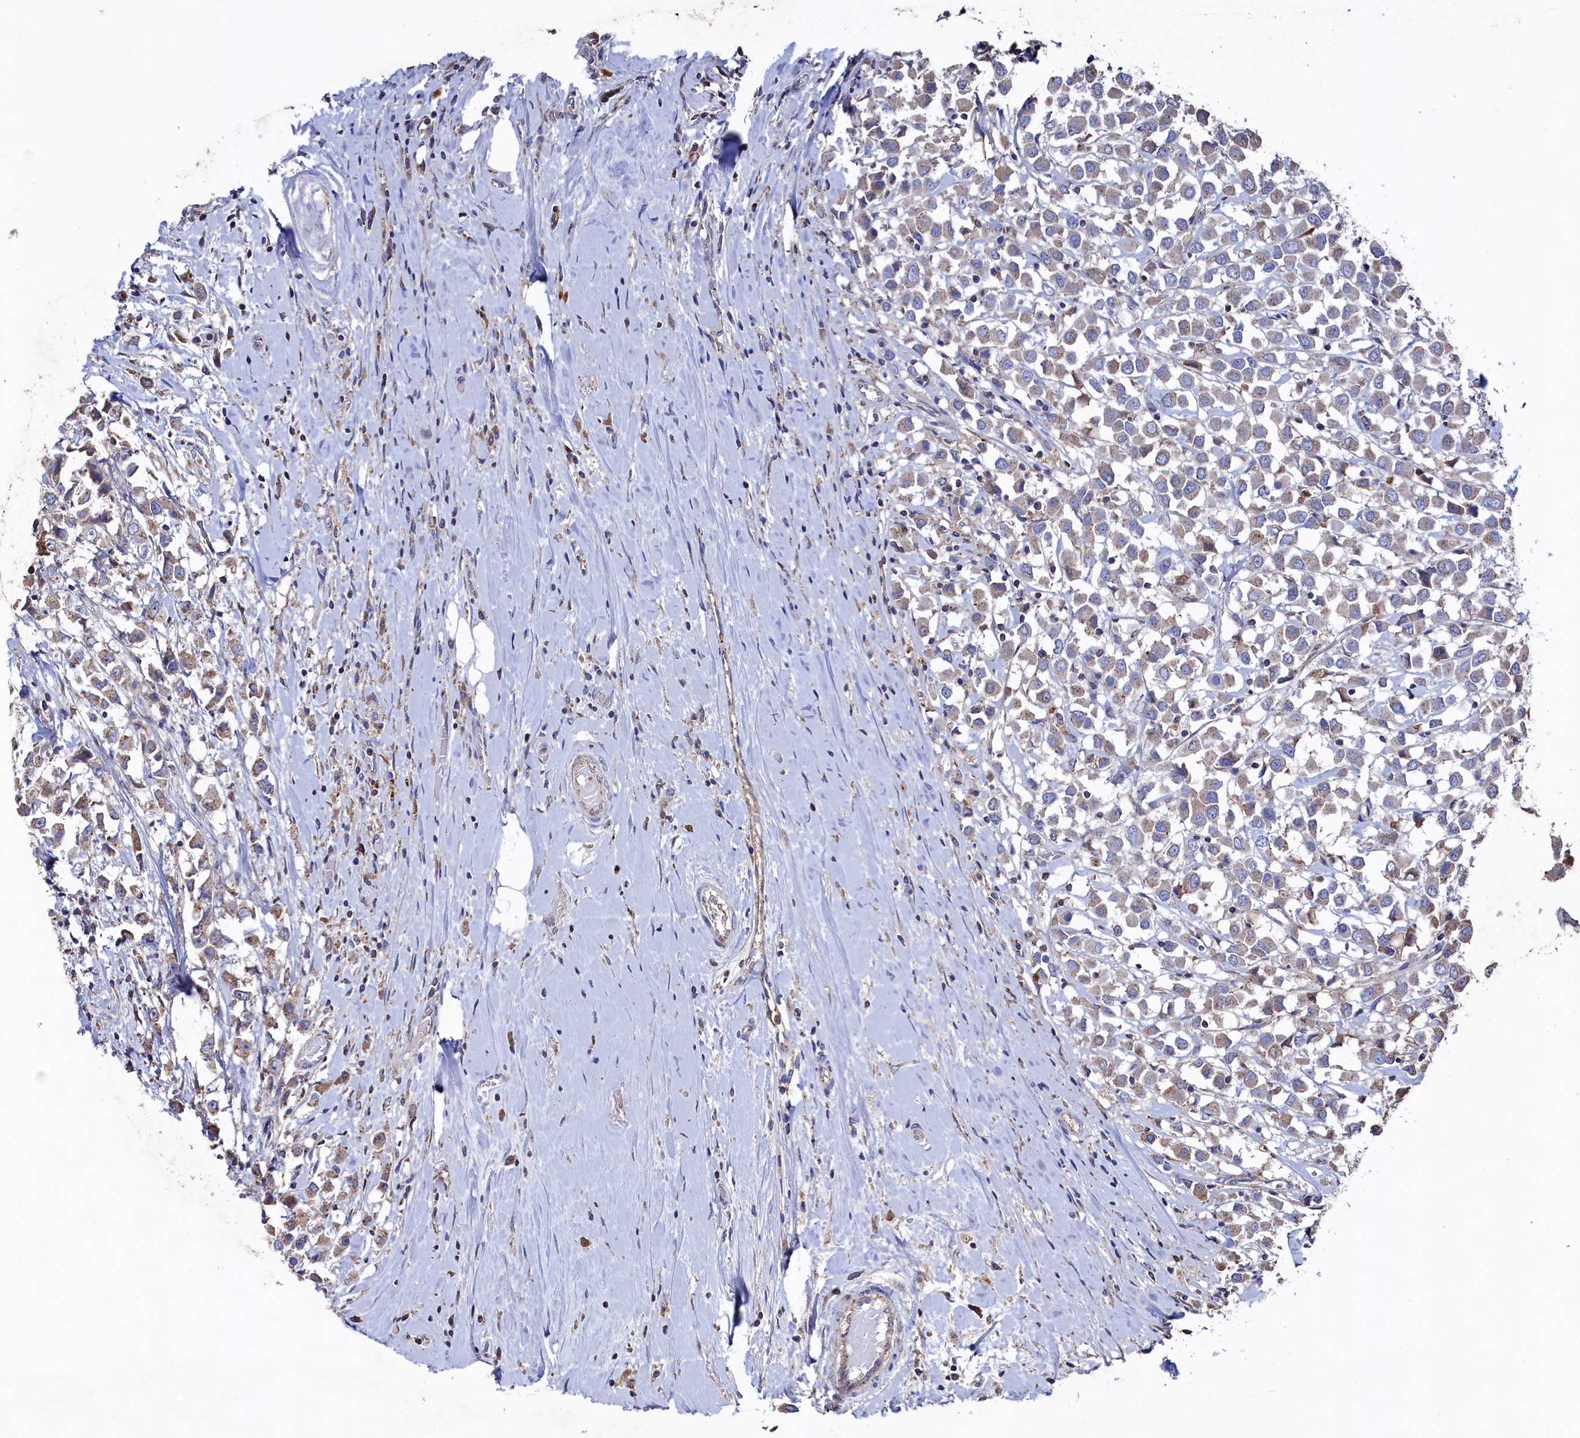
{"staining": {"intensity": "weak", "quantity": ">75%", "location": "cytoplasmic/membranous"}, "tissue": "breast cancer", "cell_type": "Tumor cells", "image_type": "cancer", "snomed": [{"axis": "morphology", "description": "Duct carcinoma"}, {"axis": "topography", "description": "Breast"}], "caption": "The immunohistochemical stain labels weak cytoplasmic/membranous staining in tumor cells of invasive ductal carcinoma (breast) tissue.", "gene": "TK2", "patient": {"sex": "female", "age": 61}}